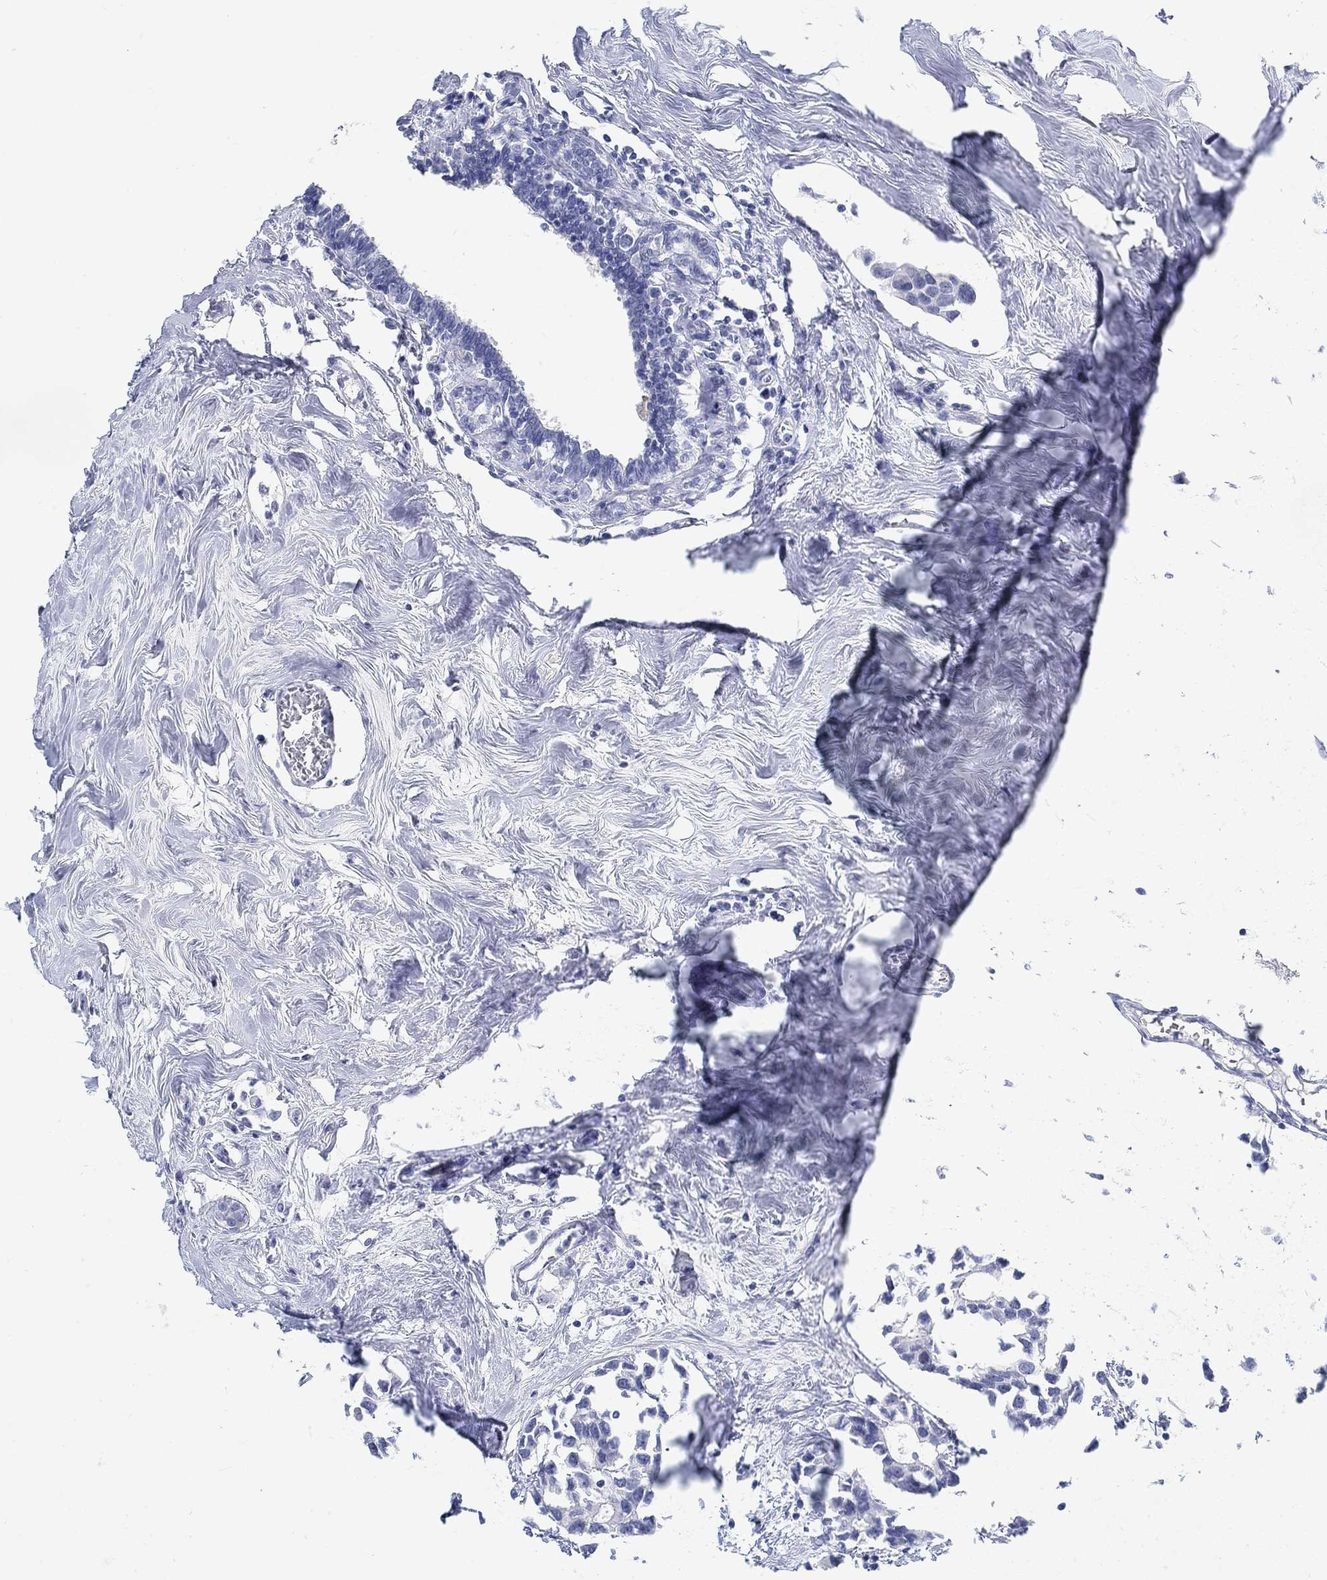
{"staining": {"intensity": "negative", "quantity": "none", "location": "none"}, "tissue": "breast cancer", "cell_type": "Tumor cells", "image_type": "cancer", "snomed": [{"axis": "morphology", "description": "Duct carcinoma"}, {"axis": "topography", "description": "Breast"}], "caption": "High power microscopy image of an IHC histopathology image of invasive ductal carcinoma (breast), revealing no significant staining in tumor cells.", "gene": "GRIA3", "patient": {"sex": "female", "age": 85}}